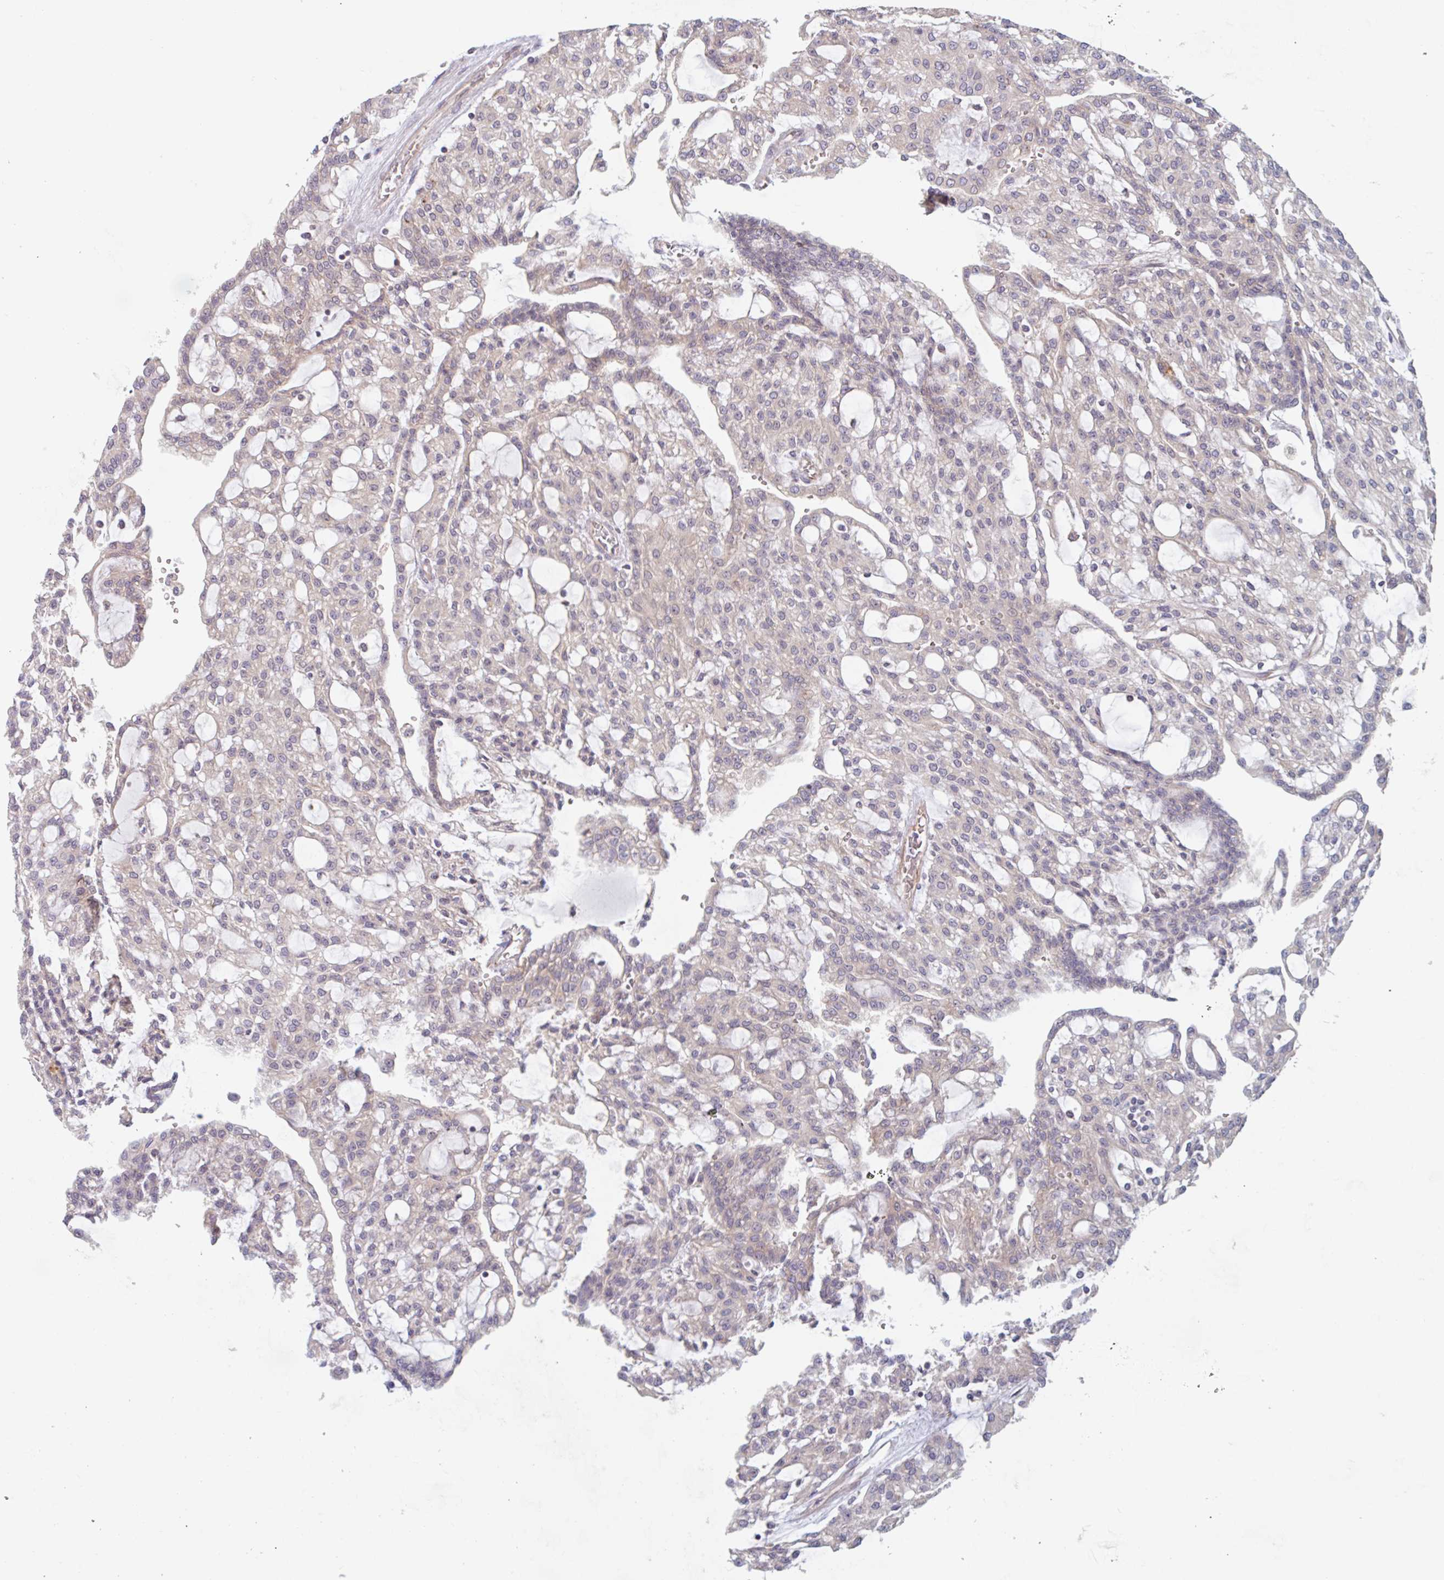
{"staining": {"intensity": "weak", "quantity": "<25%", "location": "cytoplasmic/membranous"}, "tissue": "renal cancer", "cell_type": "Tumor cells", "image_type": "cancer", "snomed": [{"axis": "morphology", "description": "Adenocarcinoma, NOS"}, {"axis": "topography", "description": "Kidney"}], "caption": "Immunohistochemistry (IHC) image of neoplastic tissue: human renal adenocarcinoma stained with DAB reveals no significant protein staining in tumor cells. (Brightfield microscopy of DAB (3,3'-diaminobenzidine) immunohistochemistry (IHC) at high magnification).", "gene": "NUB1", "patient": {"sex": "male", "age": 63}}